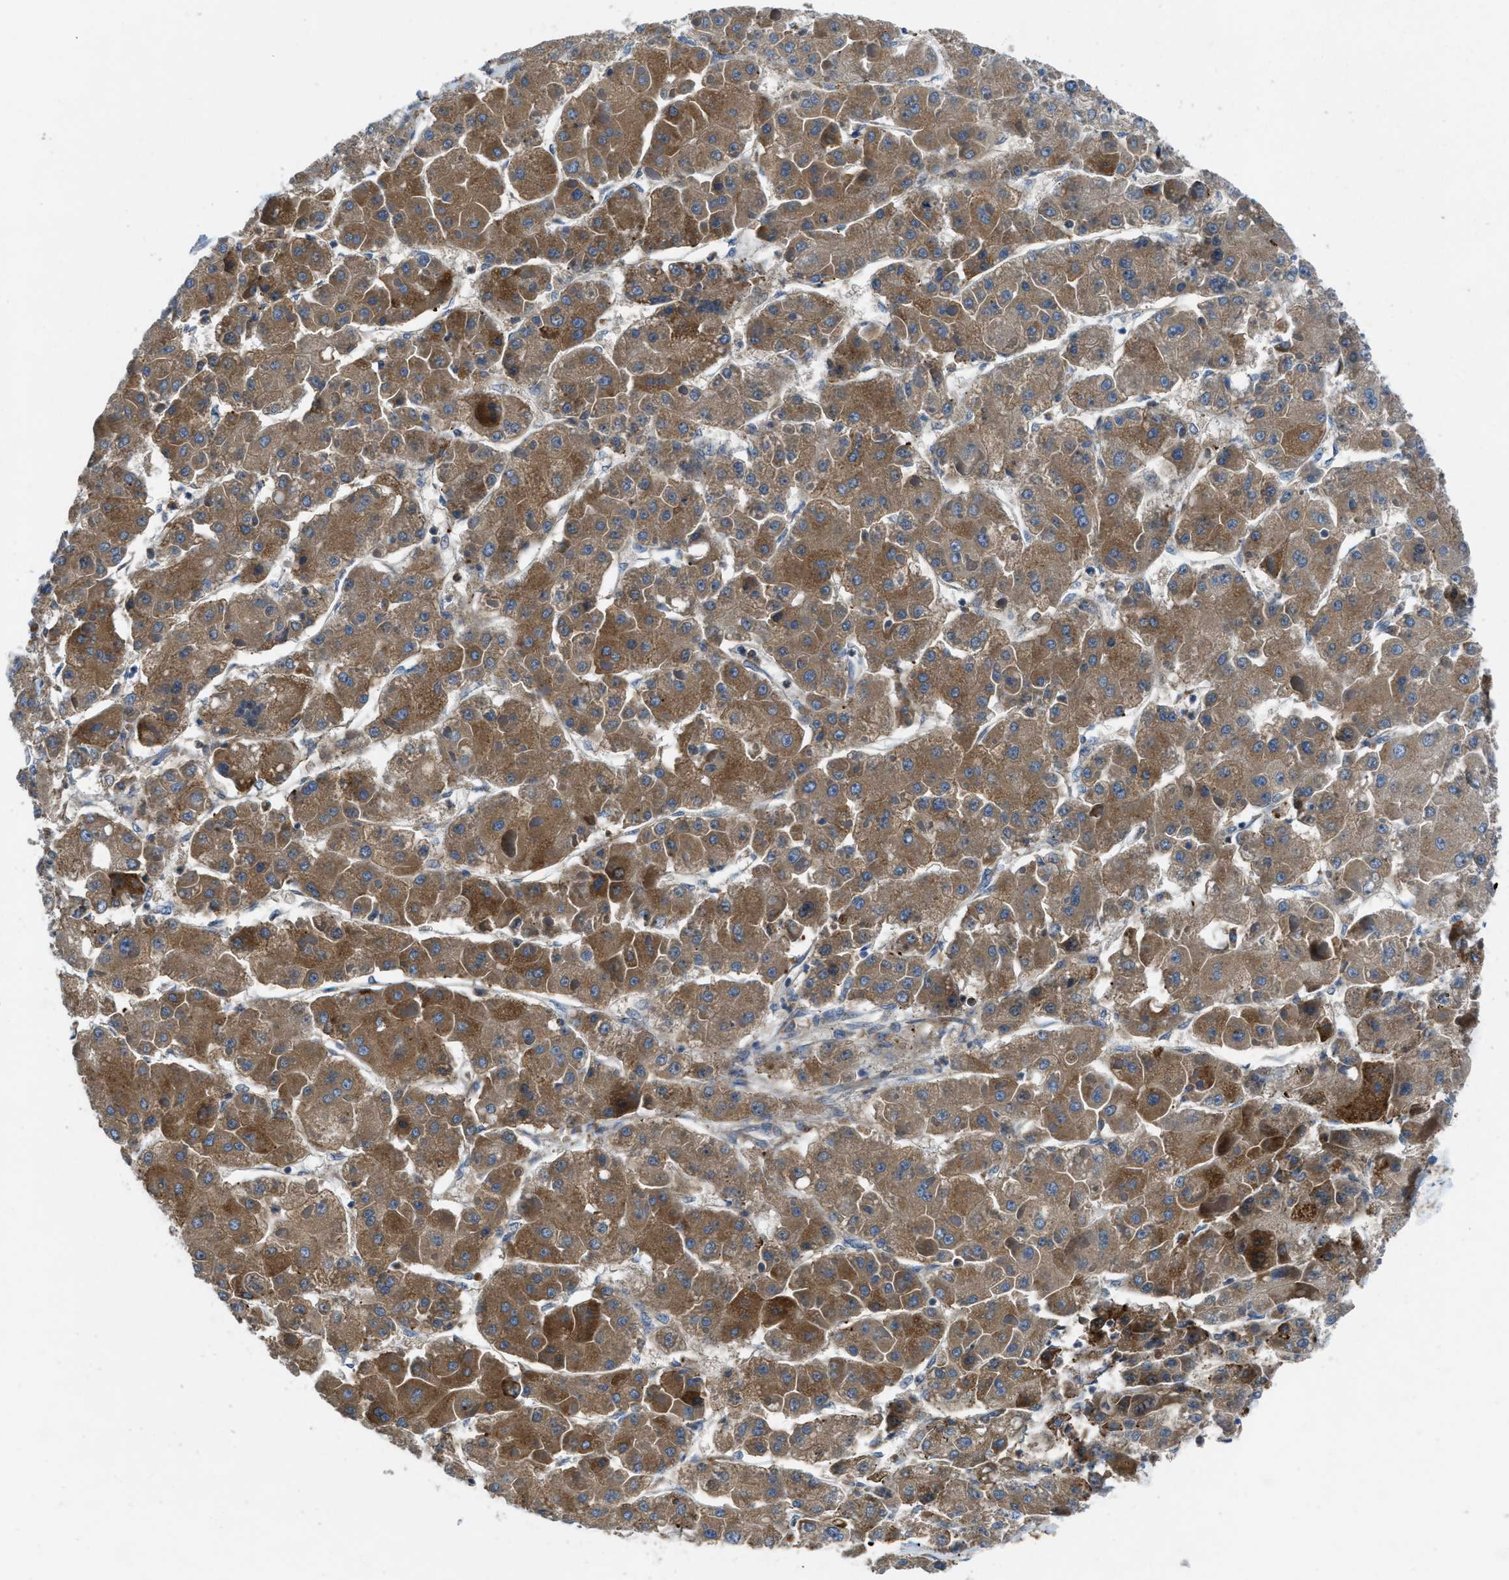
{"staining": {"intensity": "moderate", "quantity": ">75%", "location": "cytoplasmic/membranous"}, "tissue": "liver cancer", "cell_type": "Tumor cells", "image_type": "cancer", "snomed": [{"axis": "morphology", "description": "Carcinoma, Hepatocellular, NOS"}, {"axis": "topography", "description": "Liver"}], "caption": "Moderate cytoplasmic/membranous expression is present in about >75% of tumor cells in liver cancer.", "gene": "MAP3K20", "patient": {"sex": "female", "age": 73}}